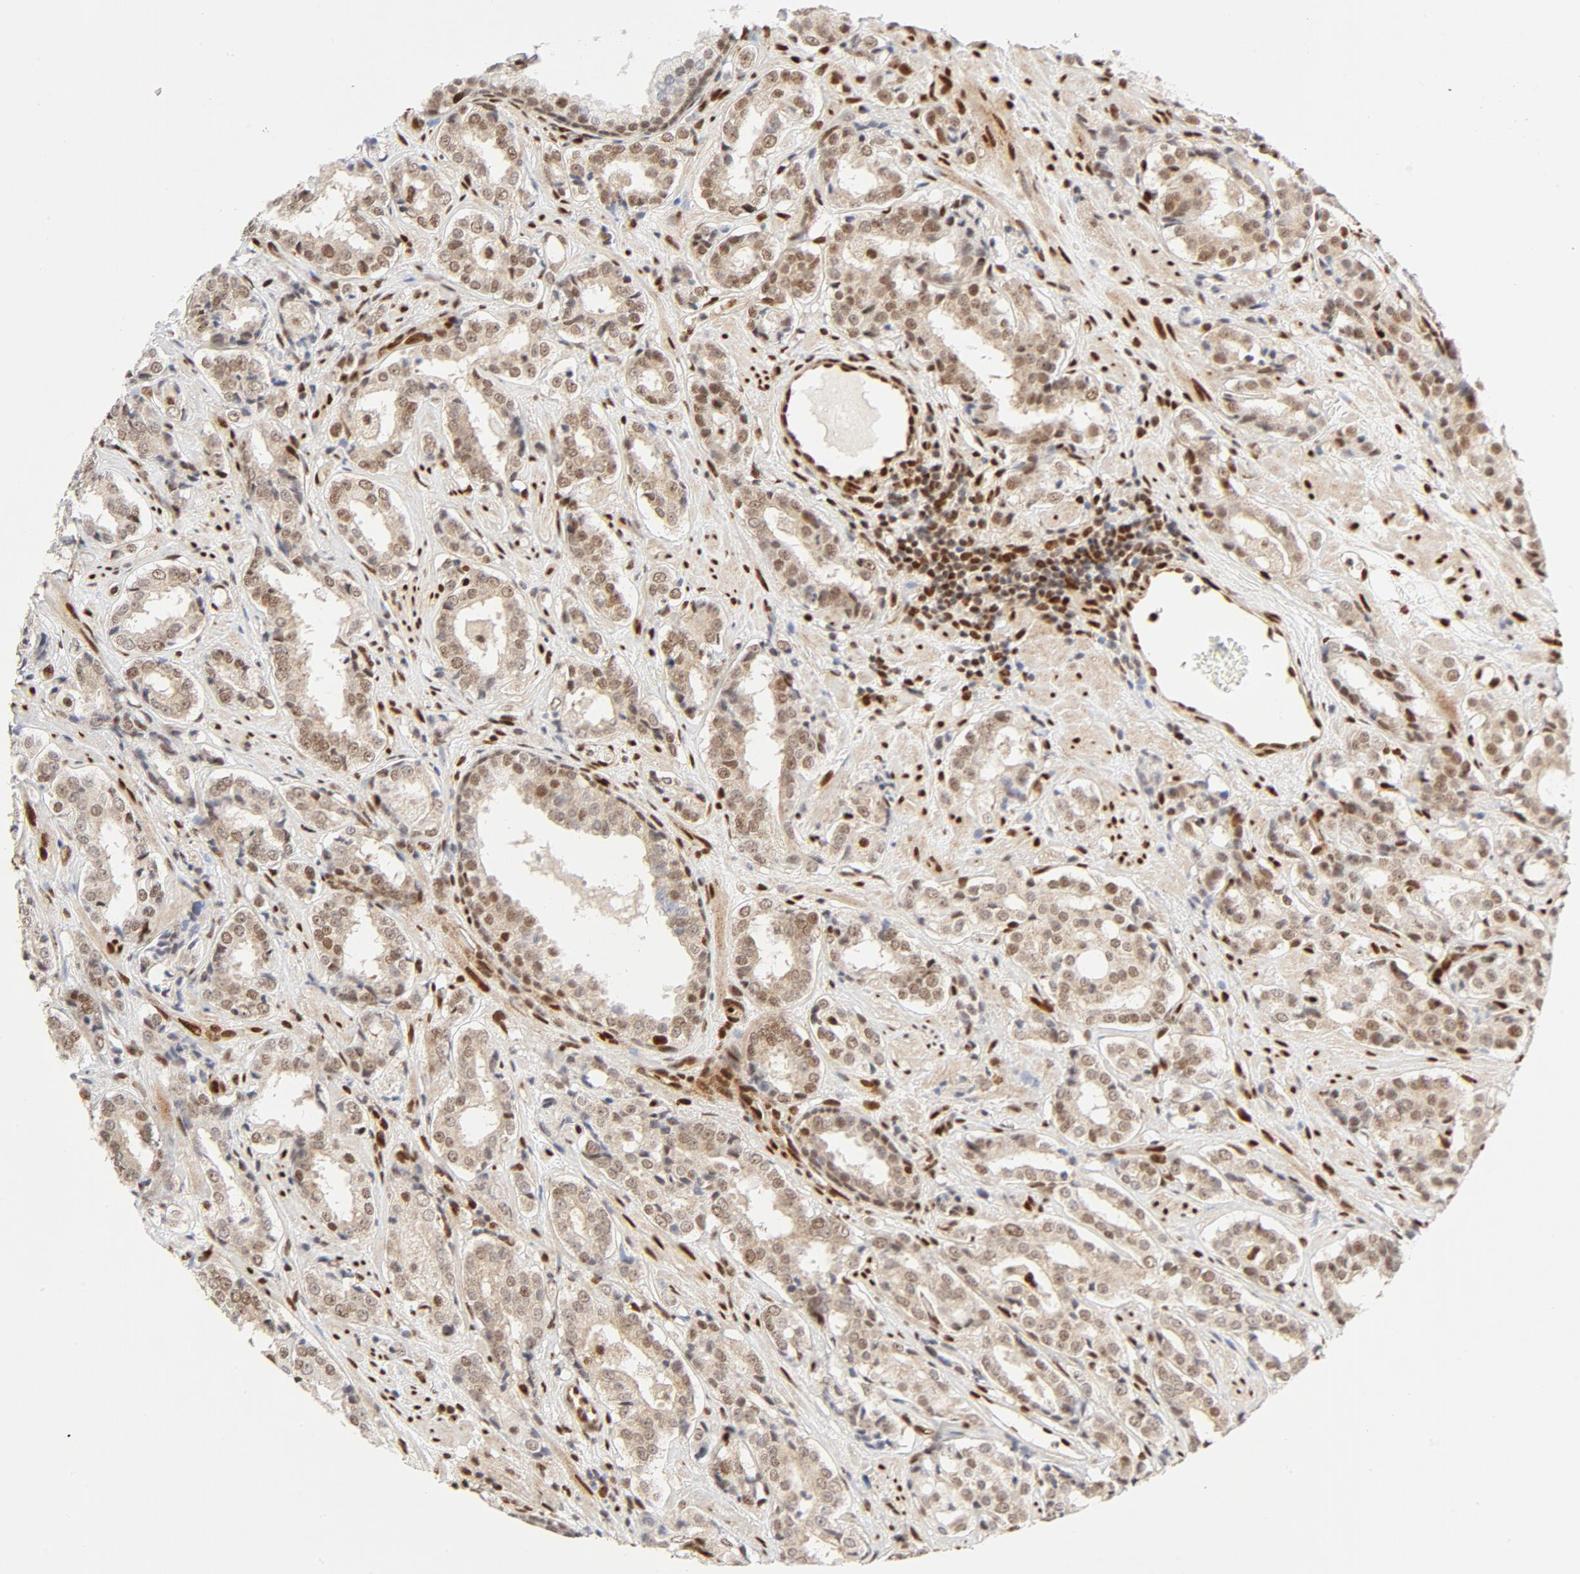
{"staining": {"intensity": "weak", "quantity": "25%-75%", "location": "nuclear"}, "tissue": "prostate cancer", "cell_type": "Tumor cells", "image_type": "cancer", "snomed": [{"axis": "morphology", "description": "Adenocarcinoma, Medium grade"}, {"axis": "topography", "description": "Prostate"}], "caption": "Prostate cancer (adenocarcinoma (medium-grade)) stained with a protein marker exhibits weak staining in tumor cells.", "gene": "MEF2A", "patient": {"sex": "male", "age": 60}}